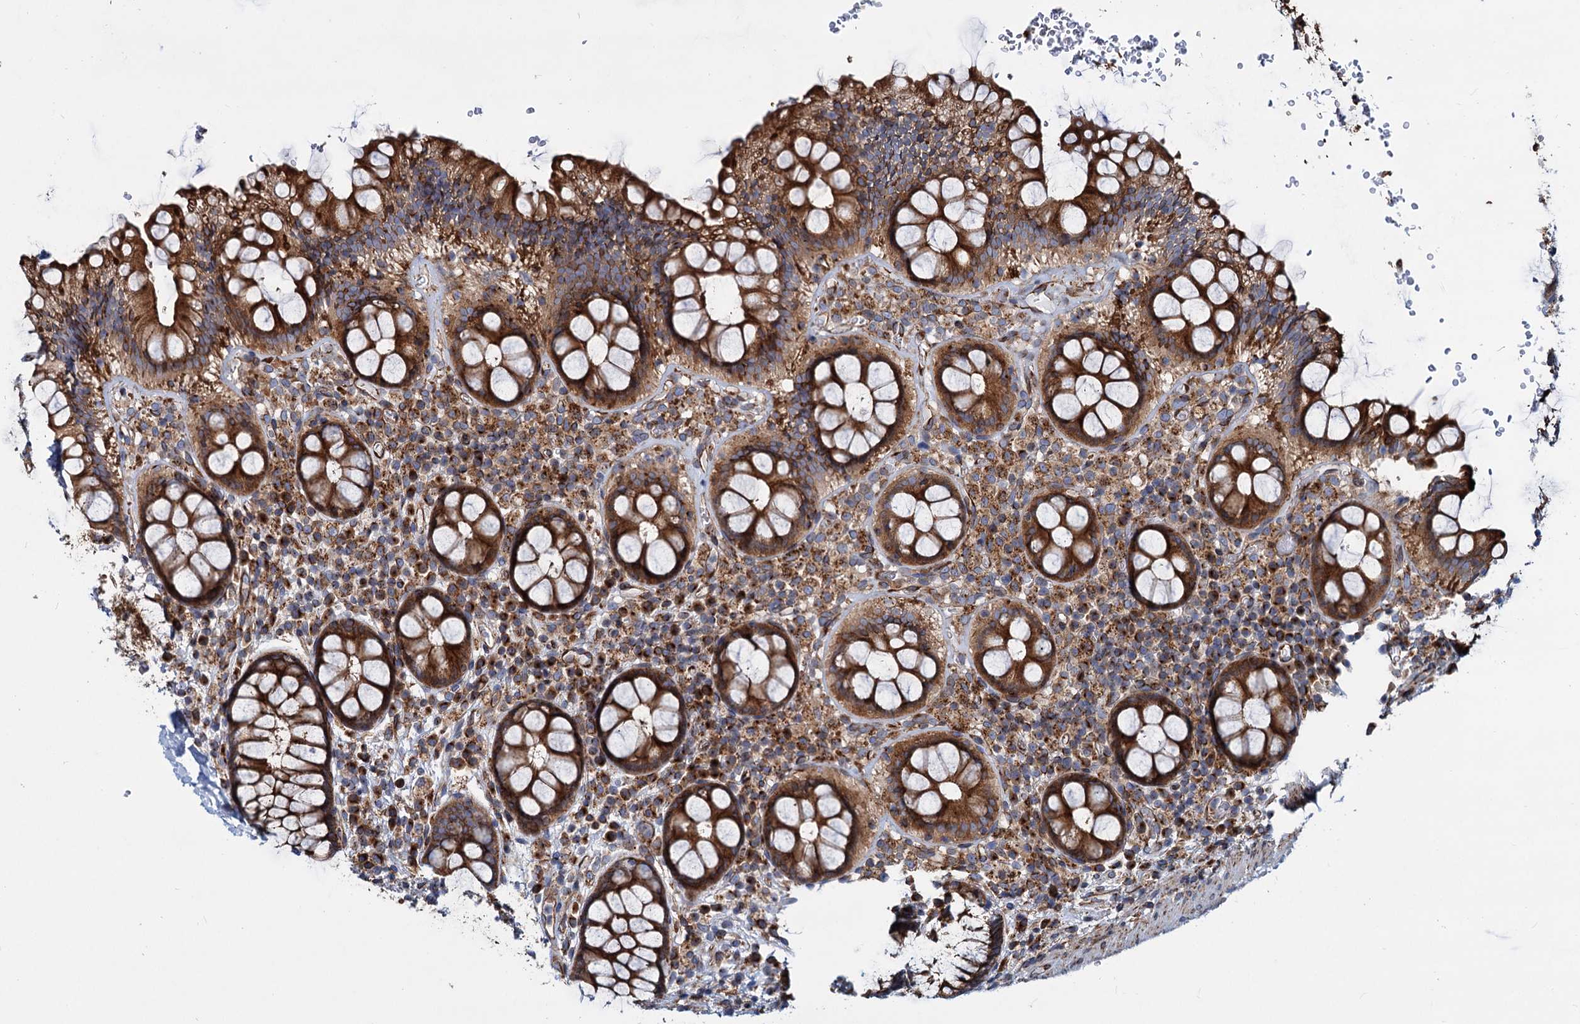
{"staining": {"intensity": "moderate", "quantity": ">75%", "location": "cytoplasmic/membranous"}, "tissue": "rectum", "cell_type": "Glandular cells", "image_type": "normal", "snomed": [{"axis": "morphology", "description": "Normal tissue, NOS"}, {"axis": "topography", "description": "Rectum"}], "caption": "Glandular cells exhibit medium levels of moderate cytoplasmic/membranous positivity in approximately >75% of cells in unremarkable rectum. (DAB (3,3'-diaminobenzidine) = brown stain, brightfield microscopy at high magnification).", "gene": "PSEN1", "patient": {"sex": "male", "age": 83}}